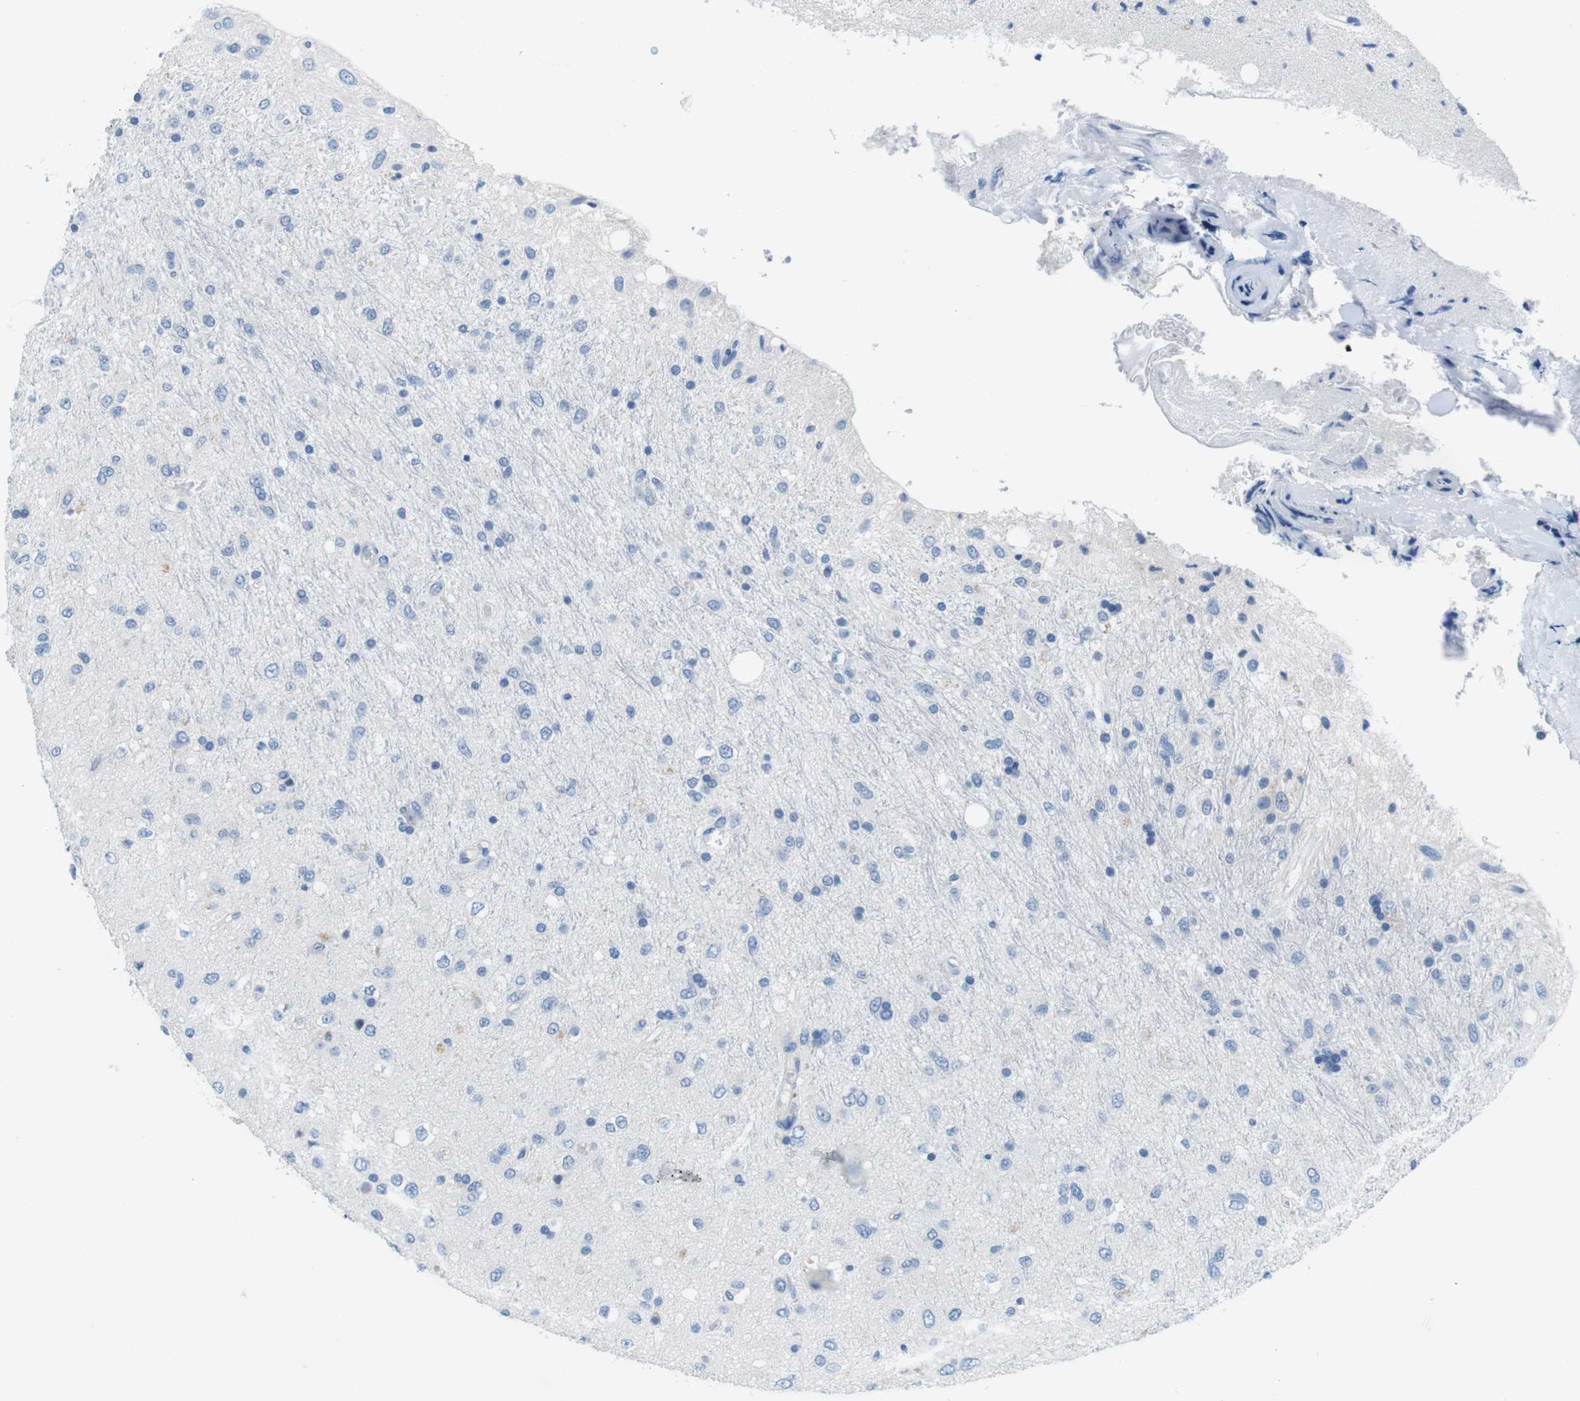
{"staining": {"intensity": "negative", "quantity": "none", "location": "none"}, "tissue": "glioma", "cell_type": "Tumor cells", "image_type": "cancer", "snomed": [{"axis": "morphology", "description": "Glioma, malignant, Low grade"}, {"axis": "topography", "description": "Brain"}], "caption": "Histopathology image shows no significant protein expression in tumor cells of glioma.", "gene": "SLC35A3", "patient": {"sex": "male", "age": 77}}